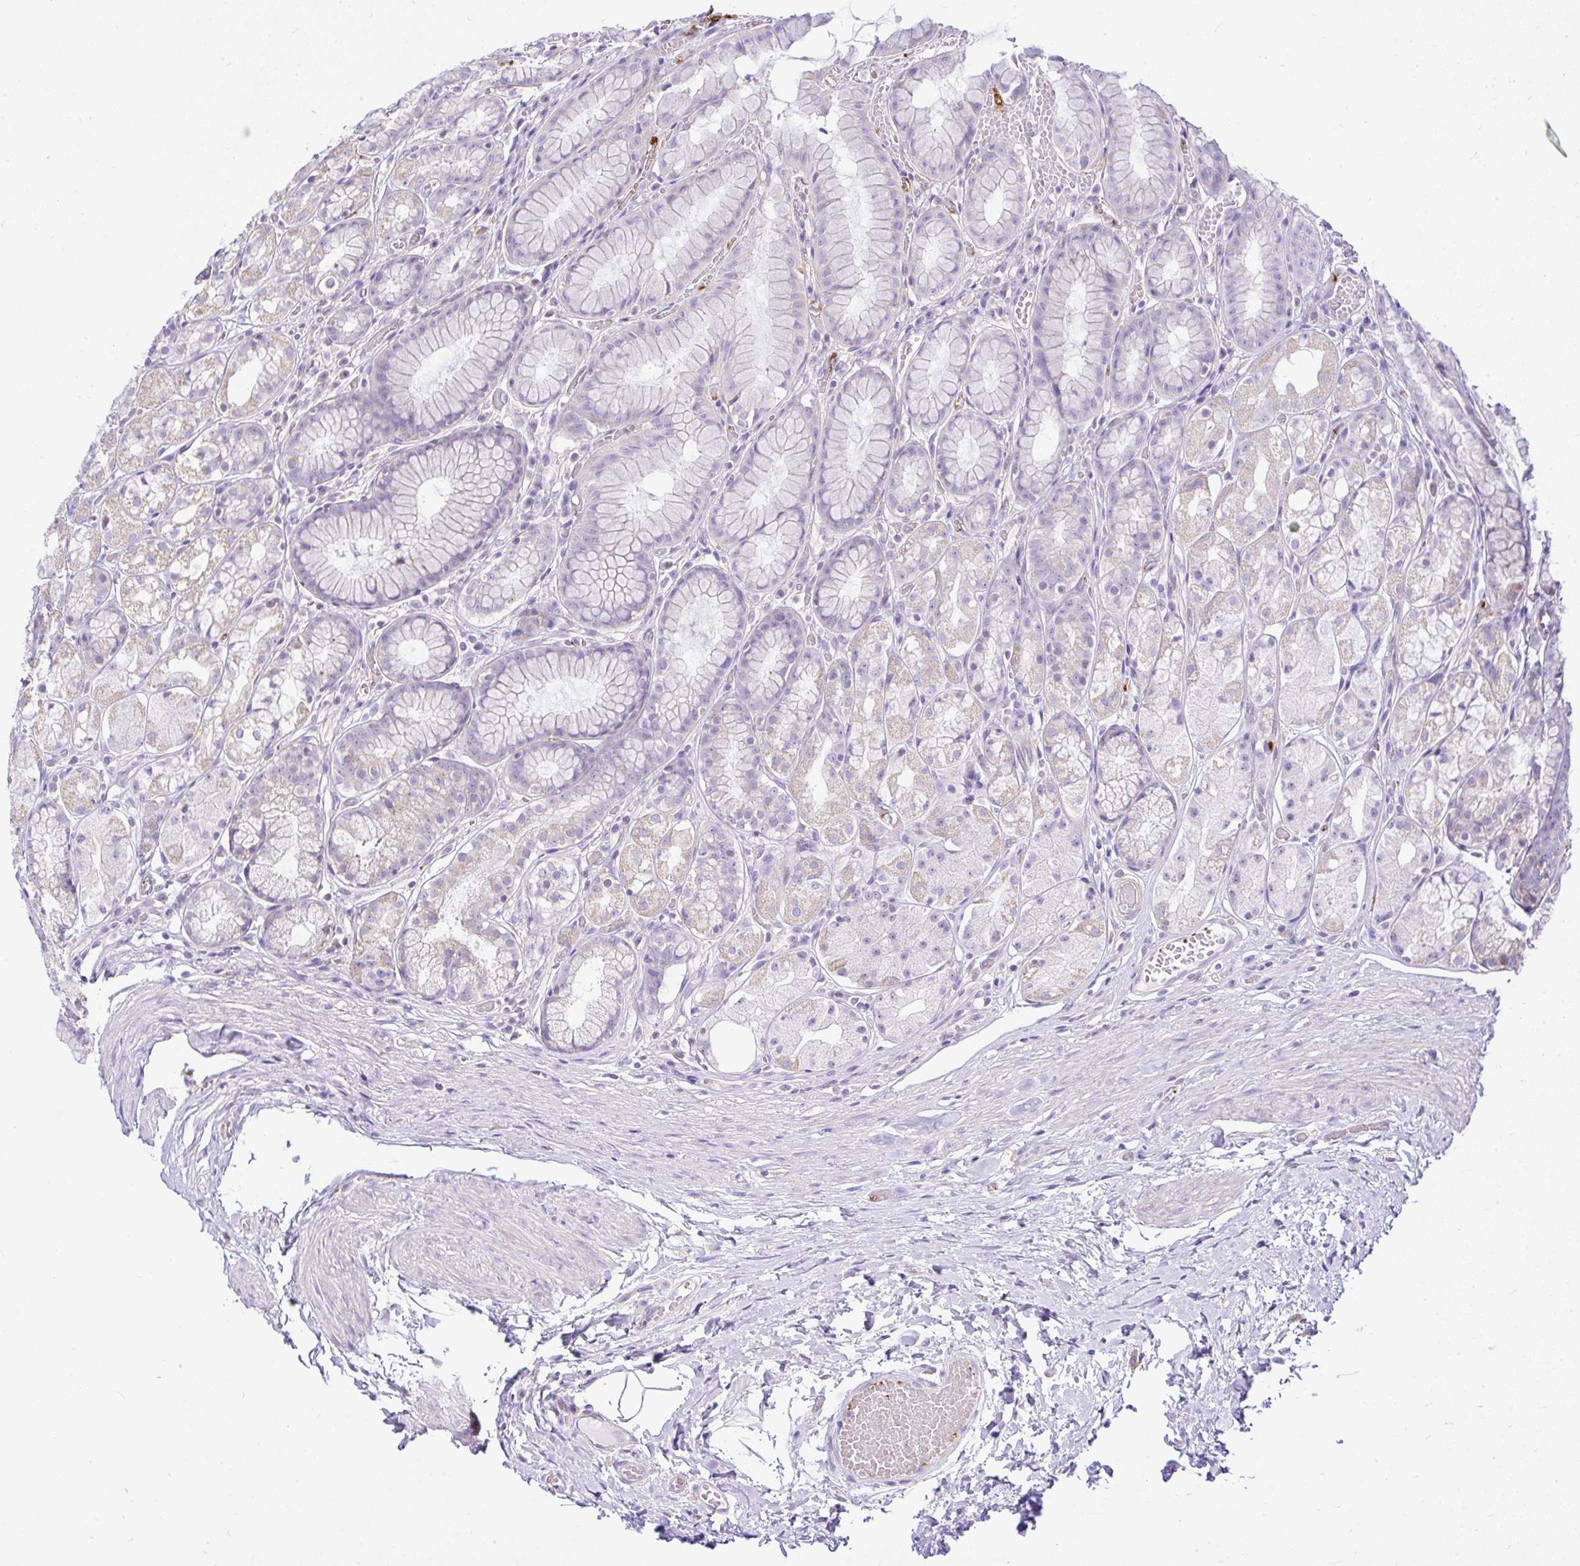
{"staining": {"intensity": "weak", "quantity": "25%-75%", "location": "cytoplasmic/membranous"}, "tissue": "stomach", "cell_type": "Glandular cells", "image_type": "normal", "snomed": [{"axis": "morphology", "description": "Normal tissue, NOS"}, {"axis": "topography", "description": "Smooth muscle"}, {"axis": "topography", "description": "Stomach"}], "caption": "About 25%-75% of glandular cells in unremarkable human stomach show weak cytoplasmic/membranous protein expression as visualized by brown immunohistochemical staining.", "gene": "CCDC142", "patient": {"sex": "male", "age": 70}}